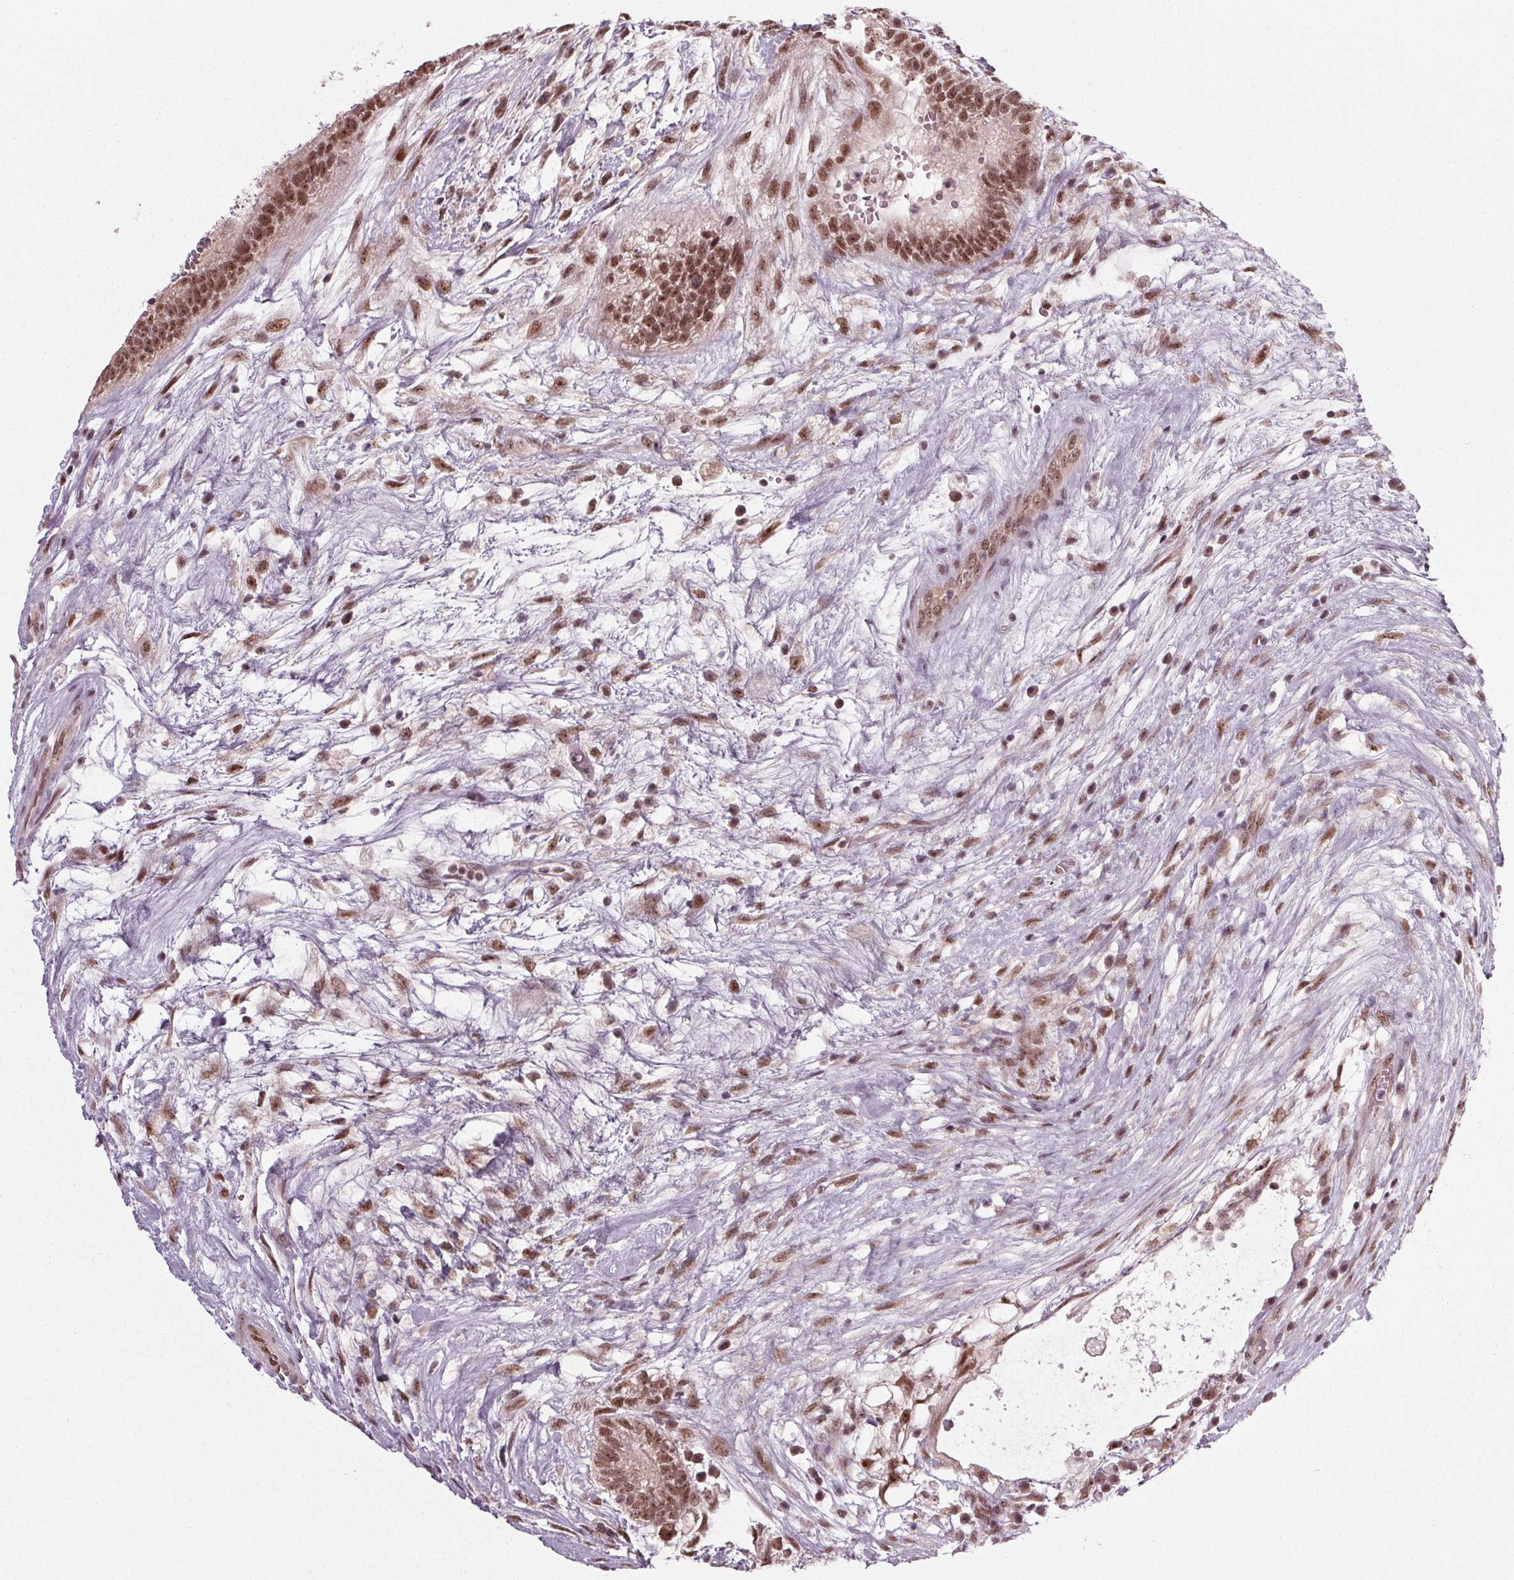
{"staining": {"intensity": "moderate", "quantity": ">75%", "location": "nuclear"}, "tissue": "testis cancer", "cell_type": "Tumor cells", "image_type": "cancer", "snomed": [{"axis": "morphology", "description": "Normal tissue, NOS"}, {"axis": "morphology", "description": "Carcinoma, Embryonal, NOS"}, {"axis": "topography", "description": "Testis"}], "caption": "This micrograph demonstrates IHC staining of testis embryonal carcinoma, with medium moderate nuclear staining in approximately >75% of tumor cells.", "gene": "DDX41", "patient": {"sex": "male", "age": 32}}